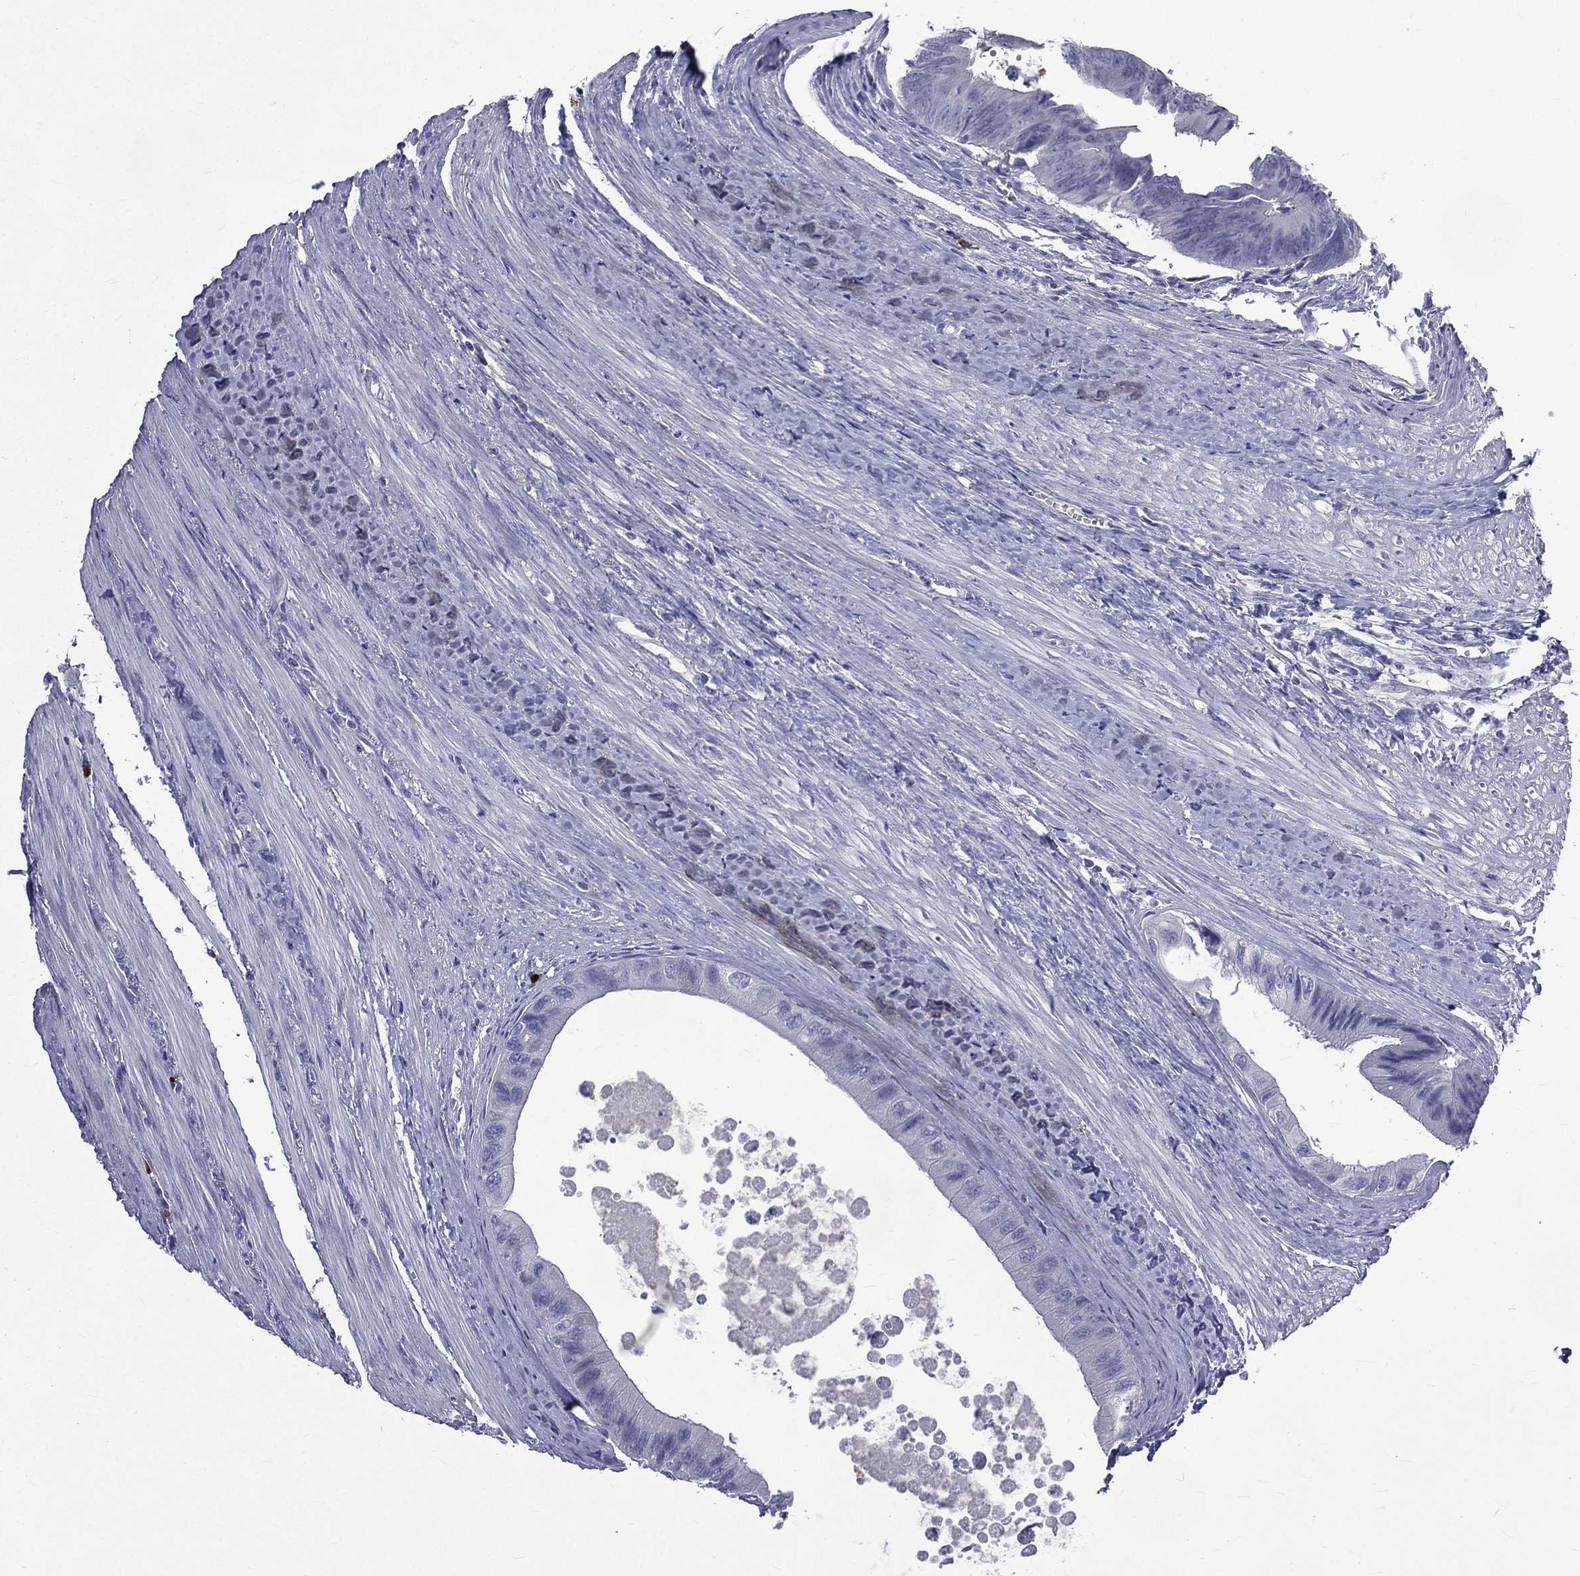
{"staining": {"intensity": "negative", "quantity": "none", "location": "none"}, "tissue": "colorectal cancer", "cell_type": "Tumor cells", "image_type": "cancer", "snomed": [{"axis": "morphology", "description": "Normal tissue, NOS"}, {"axis": "morphology", "description": "Adenocarcinoma, NOS"}, {"axis": "topography", "description": "Colon"}], "caption": "Human colorectal cancer (adenocarcinoma) stained for a protein using immunohistochemistry shows no staining in tumor cells.", "gene": "ELANE", "patient": {"sex": "male", "age": 65}}